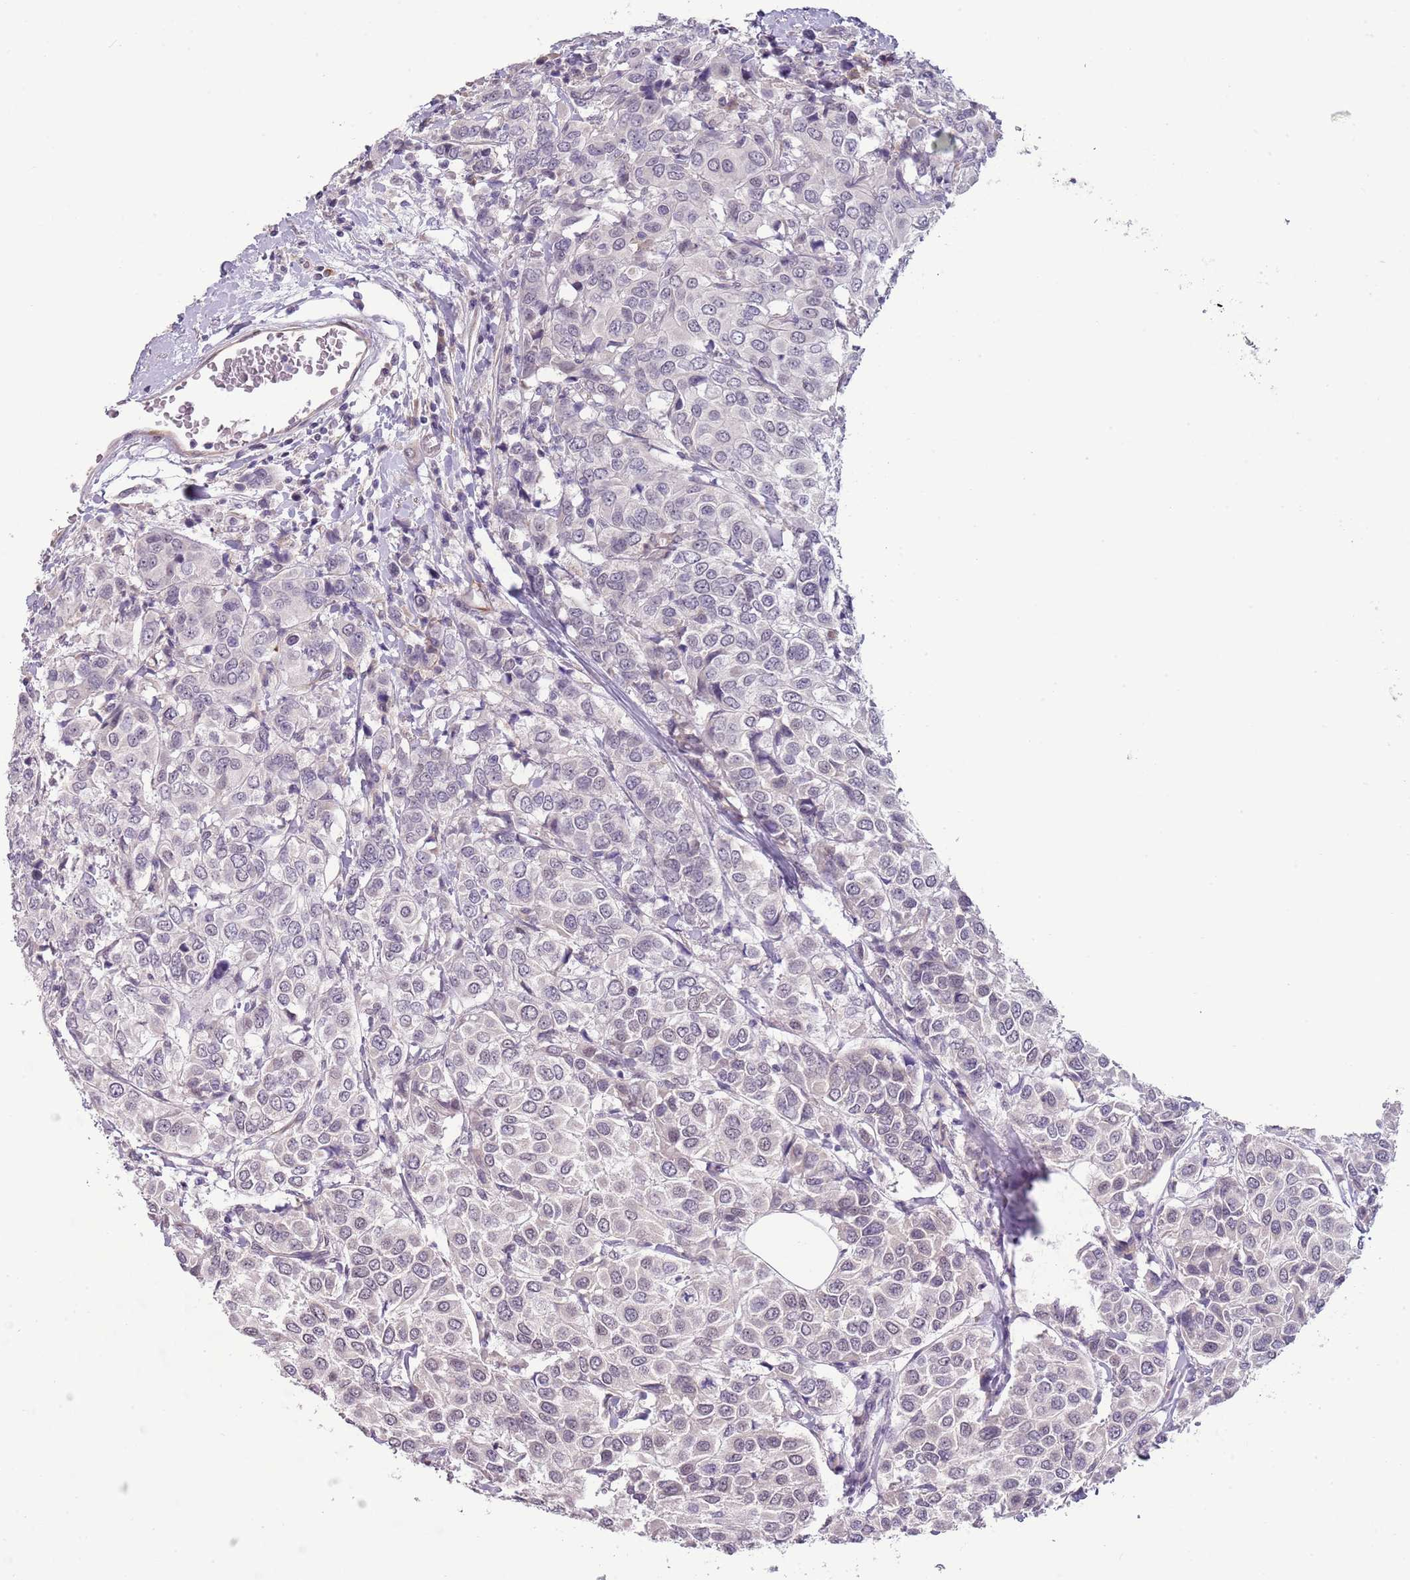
{"staining": {"intensity": "negative", "quantity": "none", "location": "none"}, "tissue": "breast cancer", "cell_type": "Tumor cells", "image_type": "cancer", "snomed": [{"axis": "morphology", "description": "Duct carcinoma"}, {"axis": "topography", "description": "Breast"}], "caption": "This micrograph is of breast intraductal carcinoma stained with immunohistochemistry (IHC) to label a protein in brown with the nuclei are counter-stained blue. There is no positivity in tumor cells.", "gene": "NBPF3", "patient": {"sex": "female", "age": 55}}